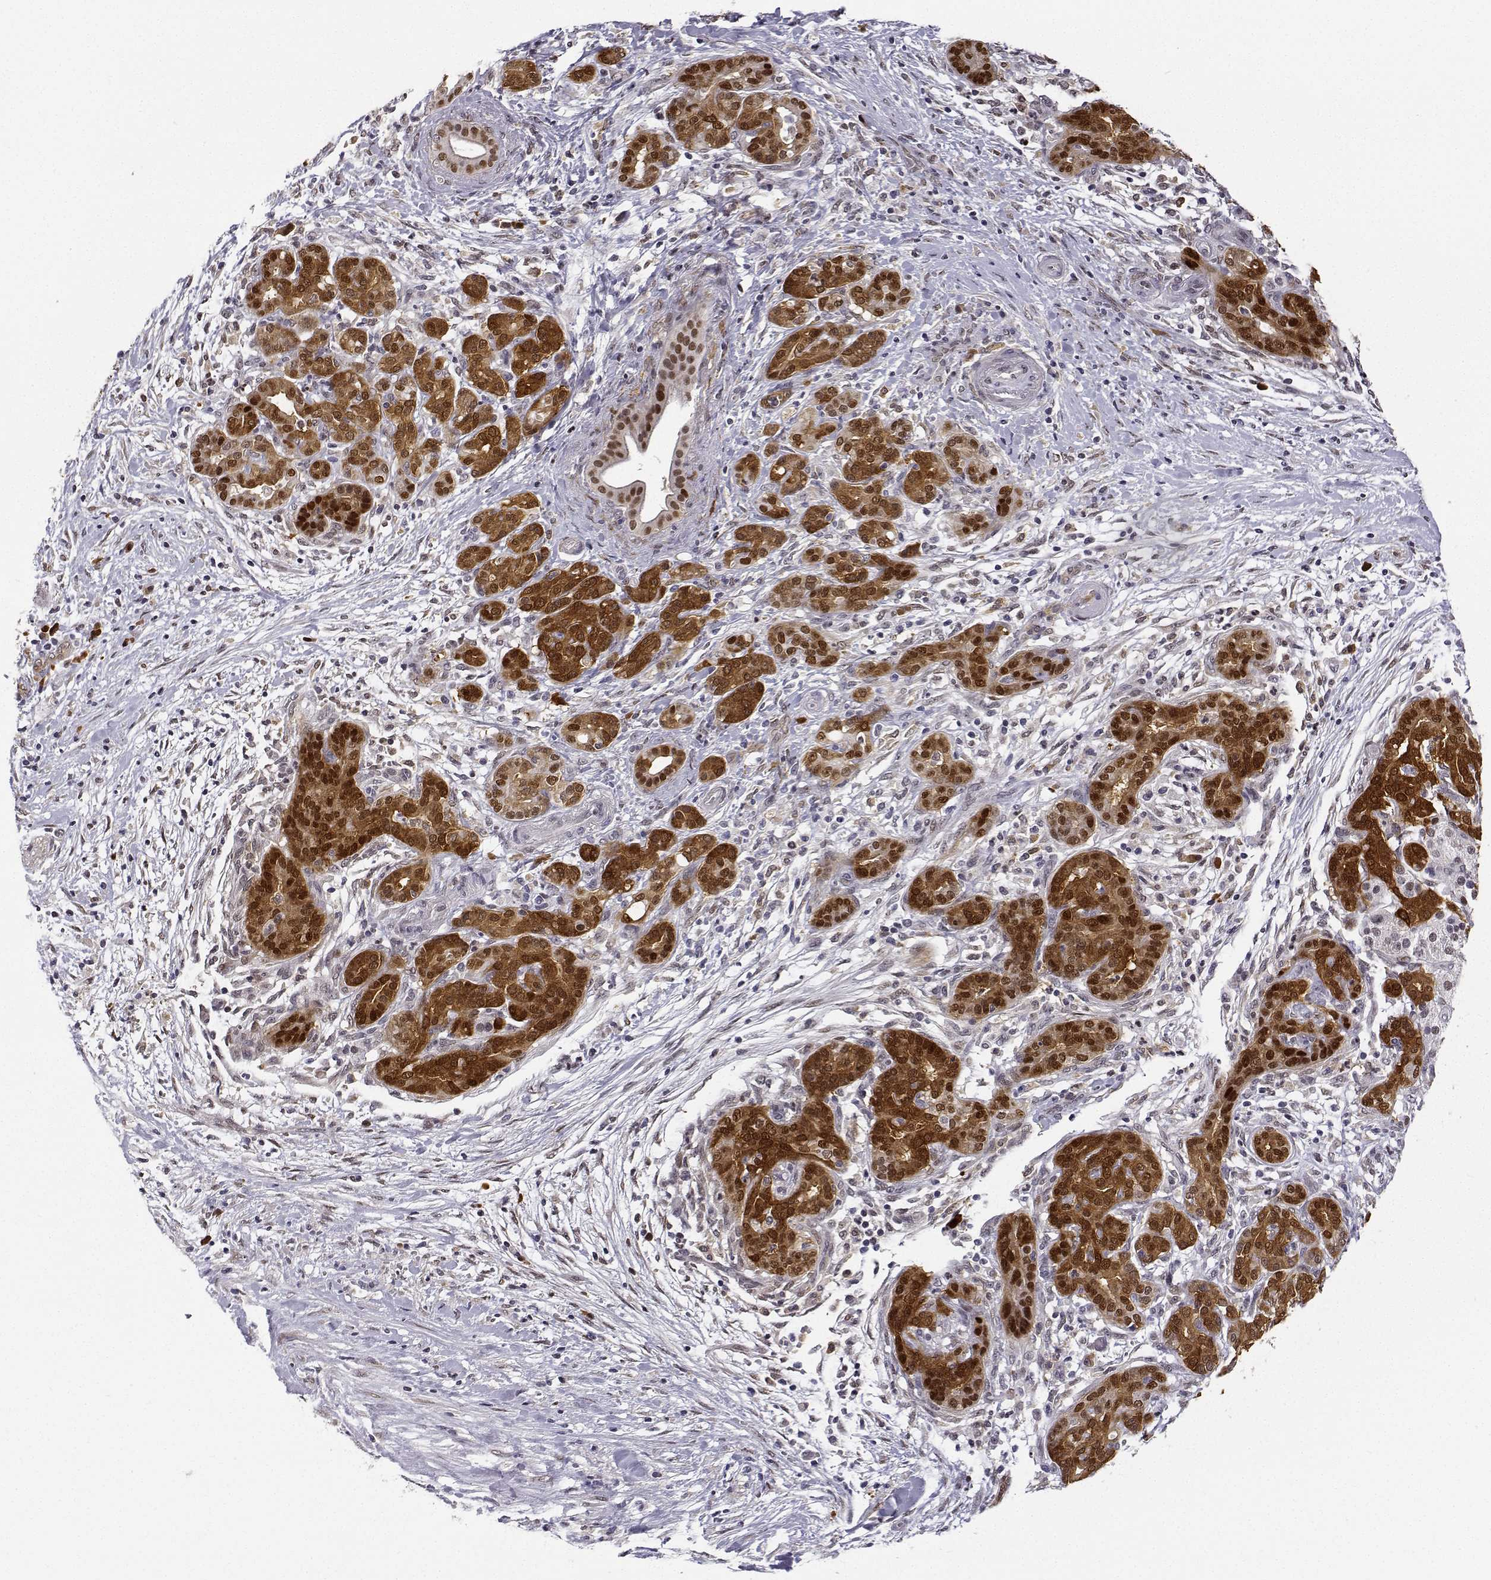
{"staining": {"intensity": "strong", "quantity": ">75%", "location": "cytoplasmic/membranous,nuclear"}, "tissue": "pancreatic cancer", "cell_type": "Tumor cells", "image_type": "cancer", "snomed": [{"axis": "morphology", "description": "Adenocarcinoma, NOS"}, {"axis": "topography", "description": "Pancreas"}], "caption": "Adenocarcinoma (pancreatic) stained with DAB immunohistochemistry demonstrates high levels of strong cytoplasmic/membranous and nuclear staining in approximately >75% of tumor cells.", "gene": "PHGDH", "patient": {"sex": "male", "age": 44}}